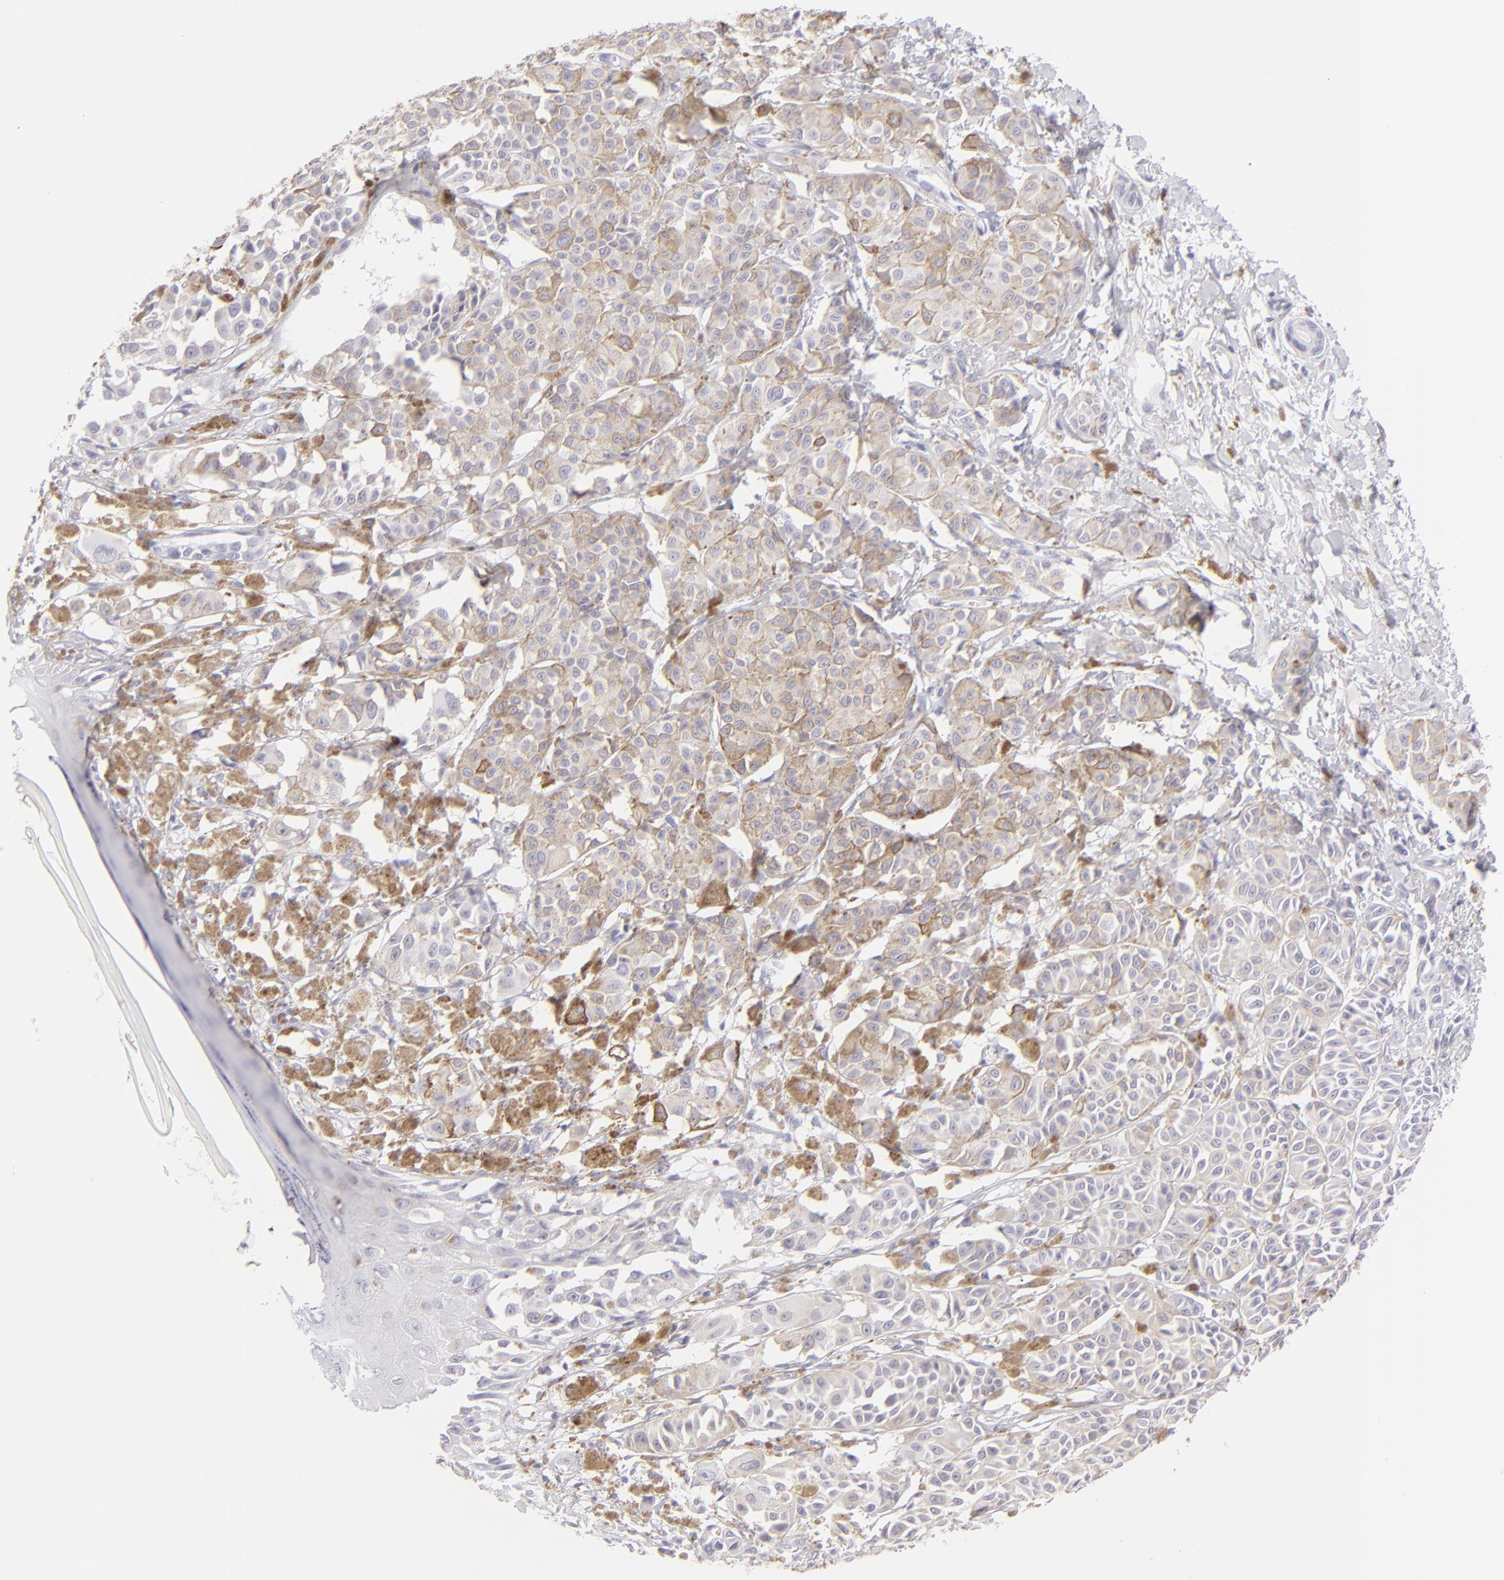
{"staining": {"intensity": "negative", "quantity": "none", "location": "none"}, "tissue": "melanoma", "cell_type": "Tumor cells", "image_type": "cancer", "snomed": [{"axis": "morphology", "description": "Malignant melanoma, NOS"}, {"axis": "topography", "description": "Skin"}], "caption": "This is an immunohistochemistry image of human malignant melanoma. There is no expression in tumor cells.", "gene": "FCER2", "patient": {"sex": "male", "age": 76}}